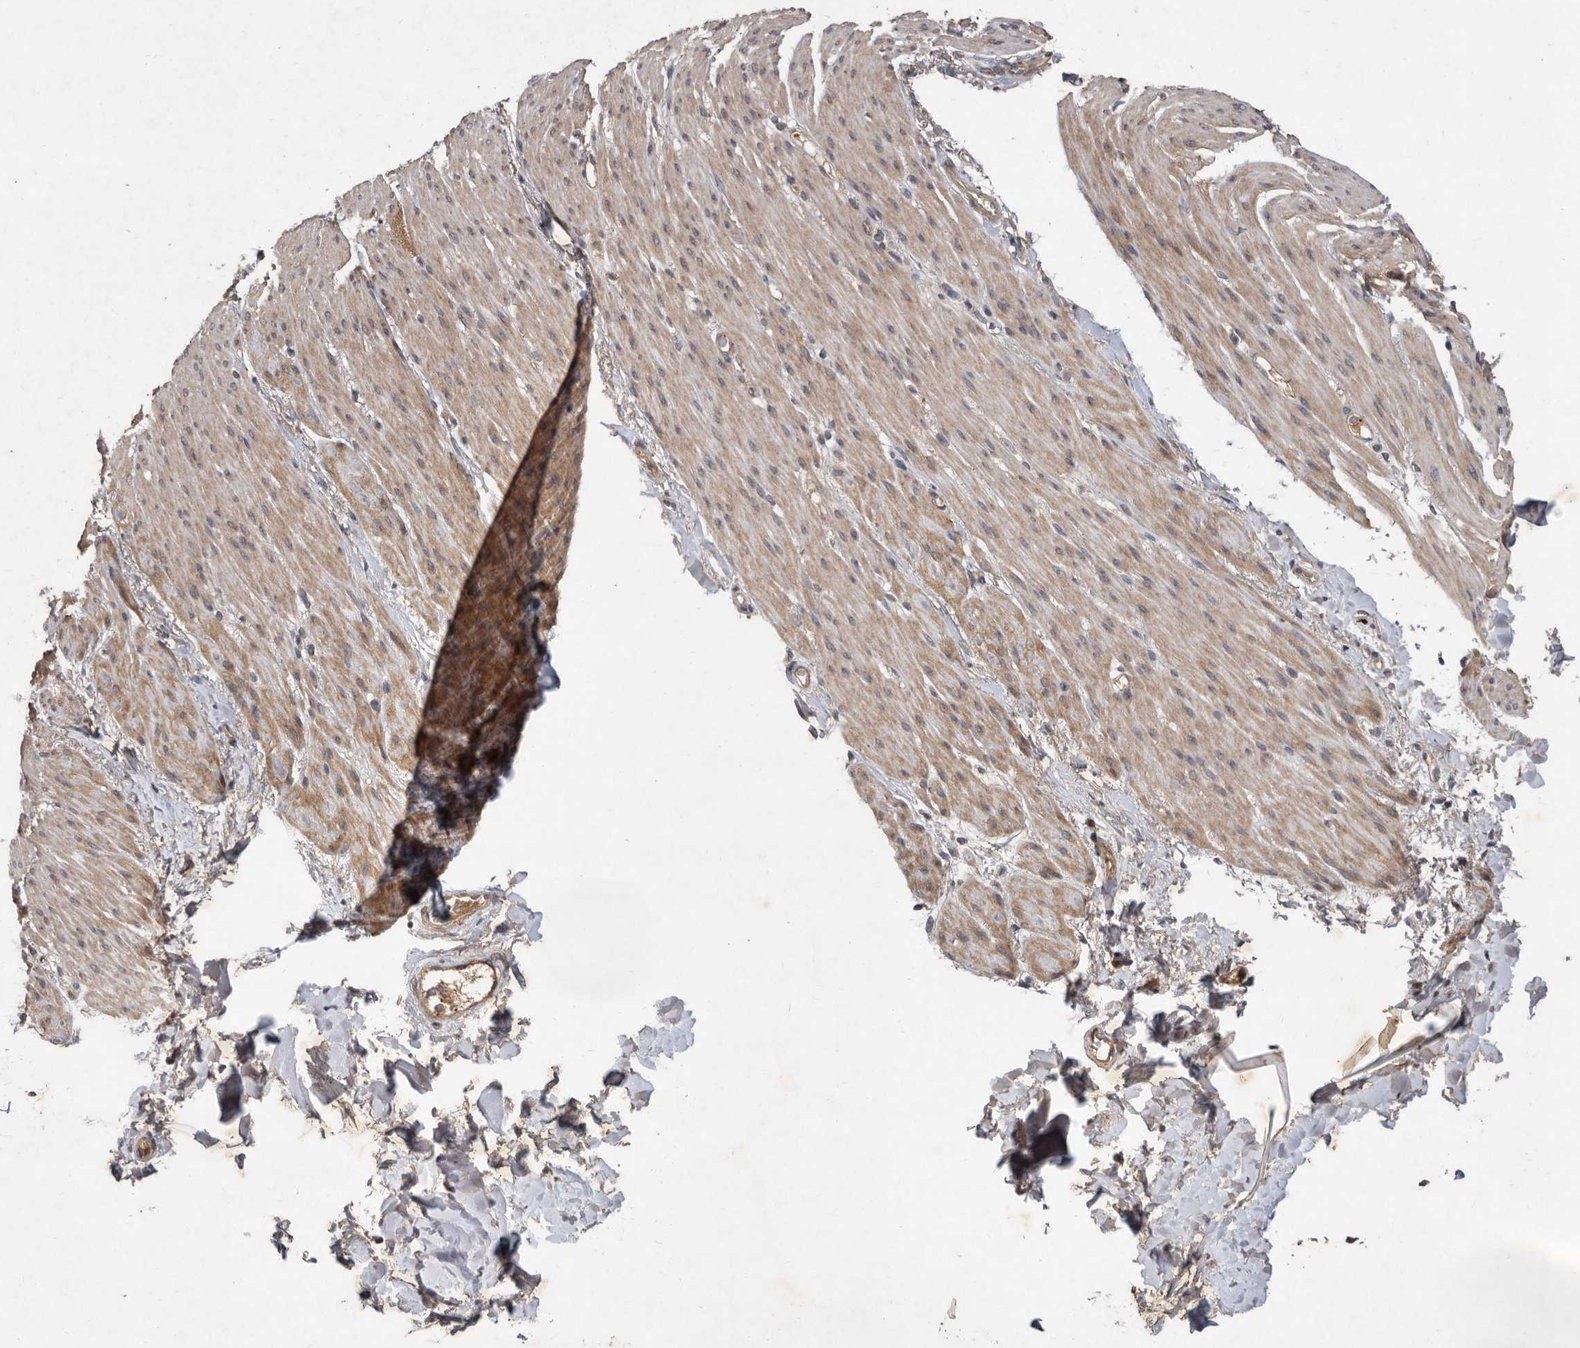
{"staining": {"intensity": "moderate", "quantity": "25%-75%", "location": "cytoplasmic/membranous"}, "tissue": "smooth muscle", "cell_type": "Smooth muscle cells", "image_type": "normal", "snomed": [{"axis": "morphology", "description": "Normal tissue, NOS"}, {"axis": "topography", "description": "Colon"}, {"axis": "topography", "description": "Peripheral nerve tissue"}], "caption": "DAB immunohistochemical staining of normal smooth muscle displays moderate cytoplasmic/membranous protein positivity in approximately 25%-75% of smooth muscle cells.", "gene": "DNAJC28", "patient": {"sex": "female", "age": 61}}